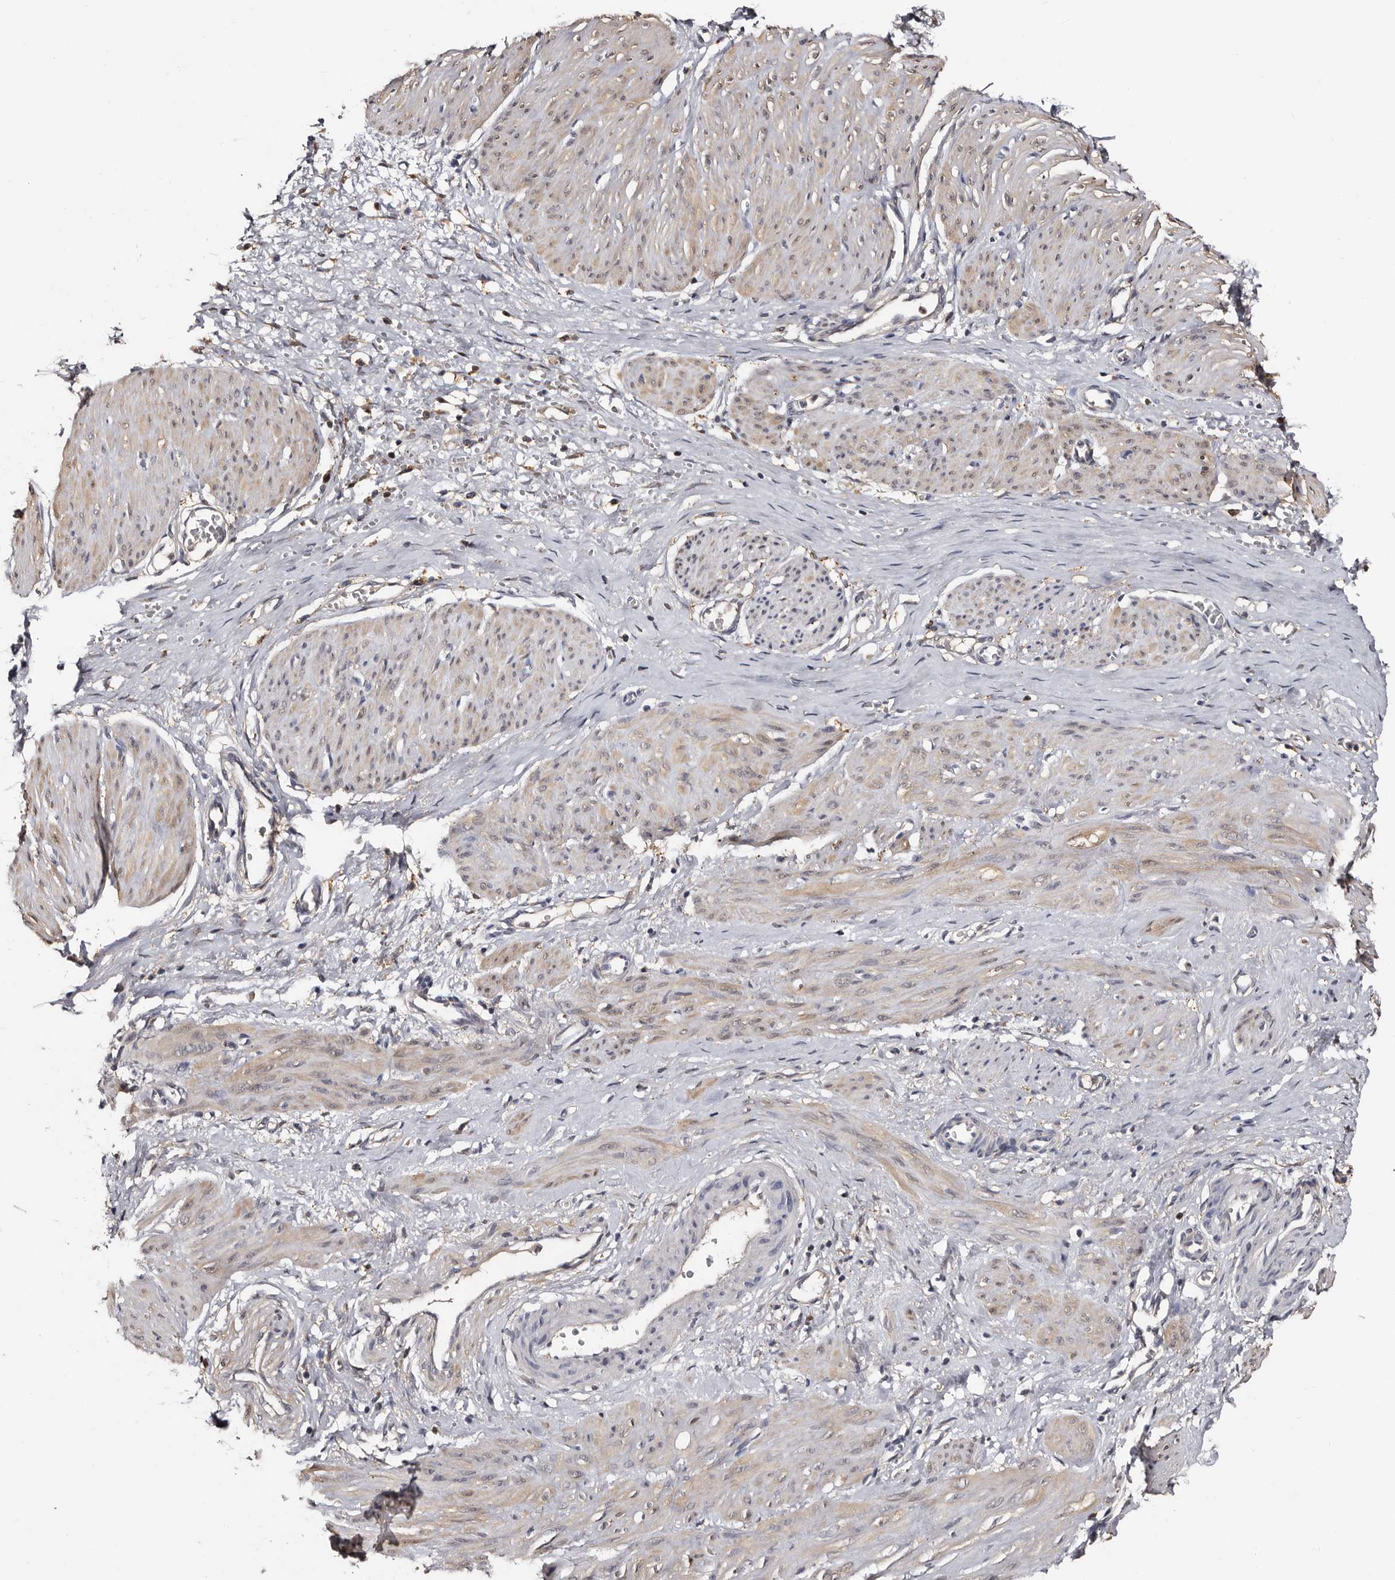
{"staining": {"intensity": "weak", "quantity": "25%-75%", "location": "cytoplasmic/membranous"}, "tissue": "smooth muscle", "cell_type": "Smooth muscle cells", "image_type": "normal", "snomed": [{"axis": "morphology", "description": "Normal tissue, NOS"}, {"axis": "topography", "description": "Endometrium"}], "caption": "Weak cytoplasmic/membranous expression is identified in about 25%-75% of smooth muscle cells in unremarkable smooth muscle.", "gene": "DNPH1", "patient": {"sex": "female", "age": 33}}